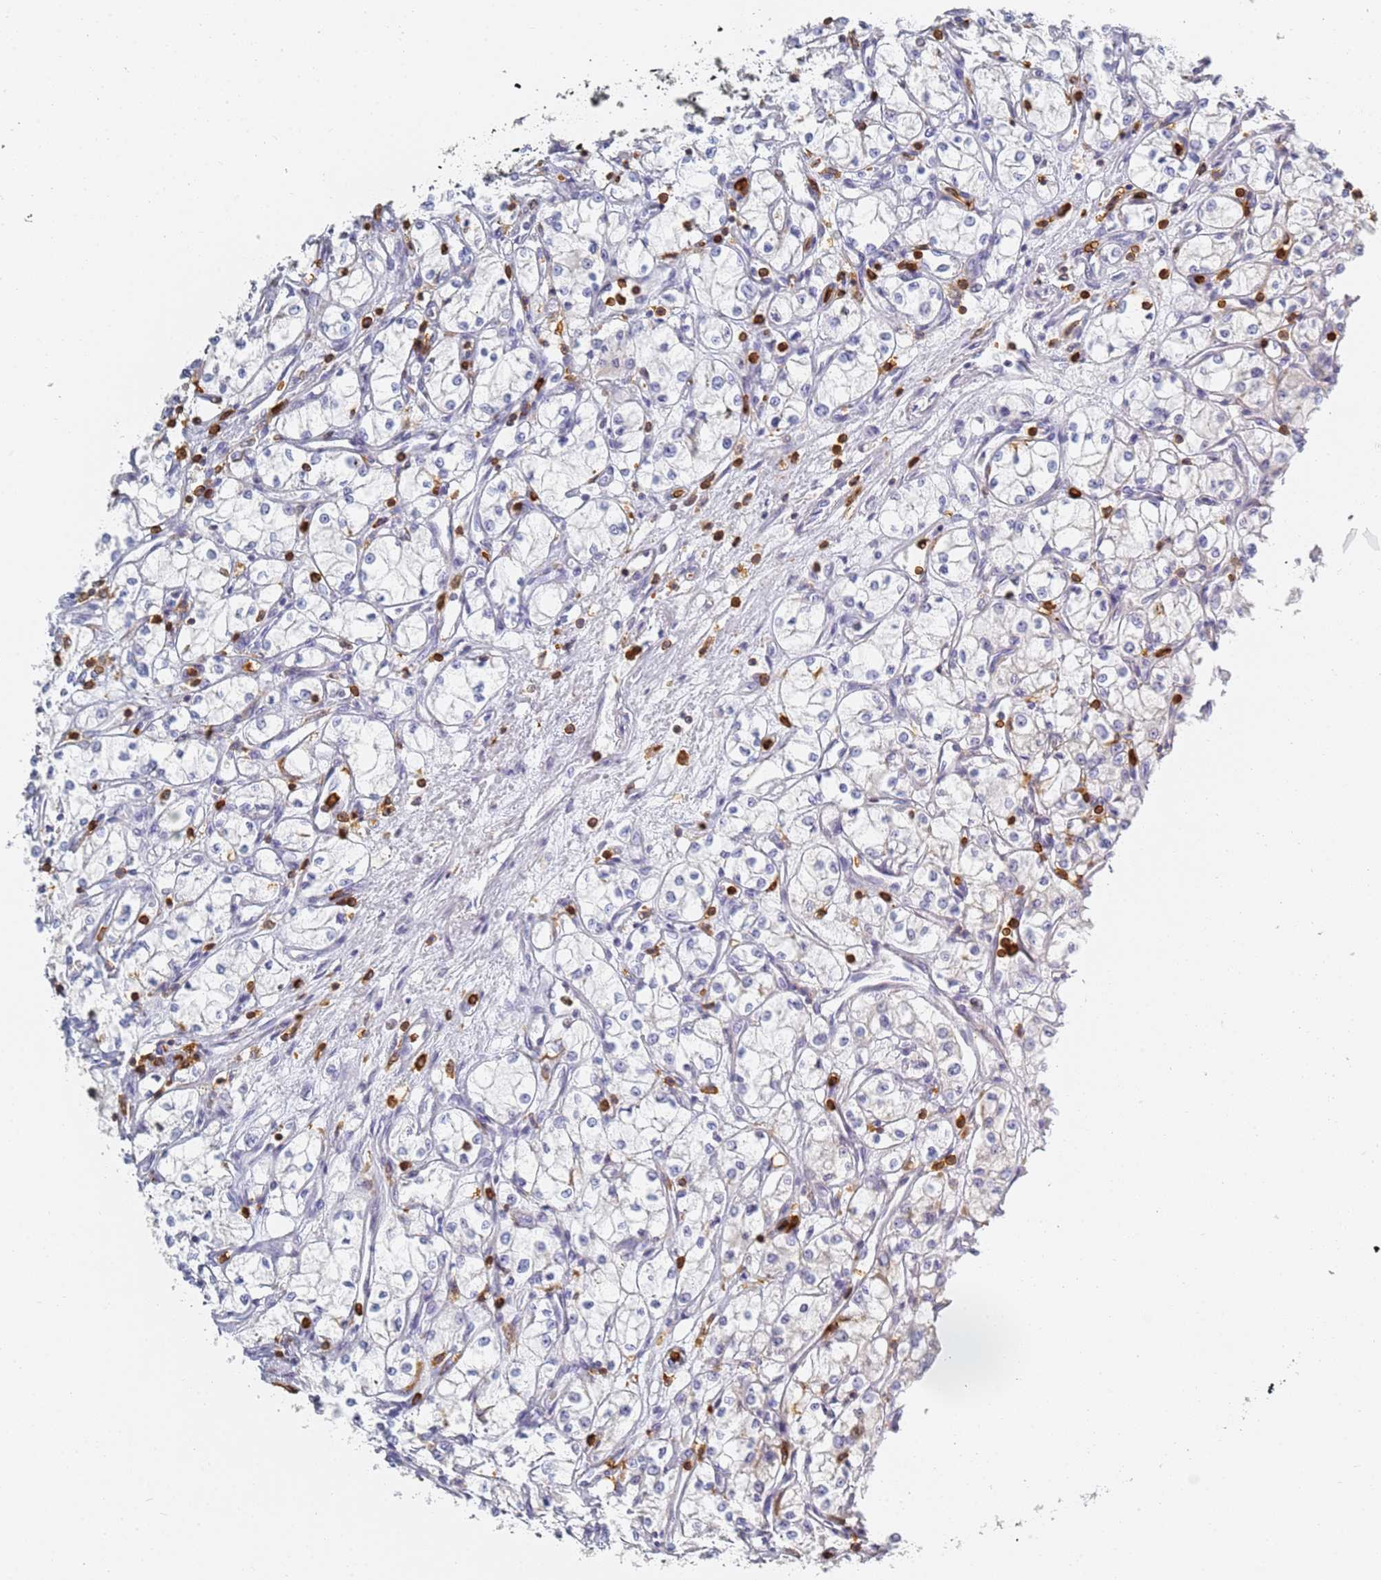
{"staining": {"intensity": "strong", "quantity": "<25%", "location": "nuclear"}, "tissue": "renal cancer", "cell_type": "Tumor cells", "image_type": "cancer", "snomed": [{"axis": "morphology", "description": "Adenocarcinoma, NOS"}, {"axis": "topography", "description": "Kidney"}], "caption": "Adenocarcinoma (renal) stained with immunohistochemistry (IHC) reveals strong nuclear expression in approximately <25% of tumor cells. The staining is performed using DAB (3,3'-diaminobenzidine) brown chromogen to label protein expression. The nuclei are counter-stained blue using hematoxylin.", "gene": "BIN2", "patient": {"sex": "male", "age": 59}}